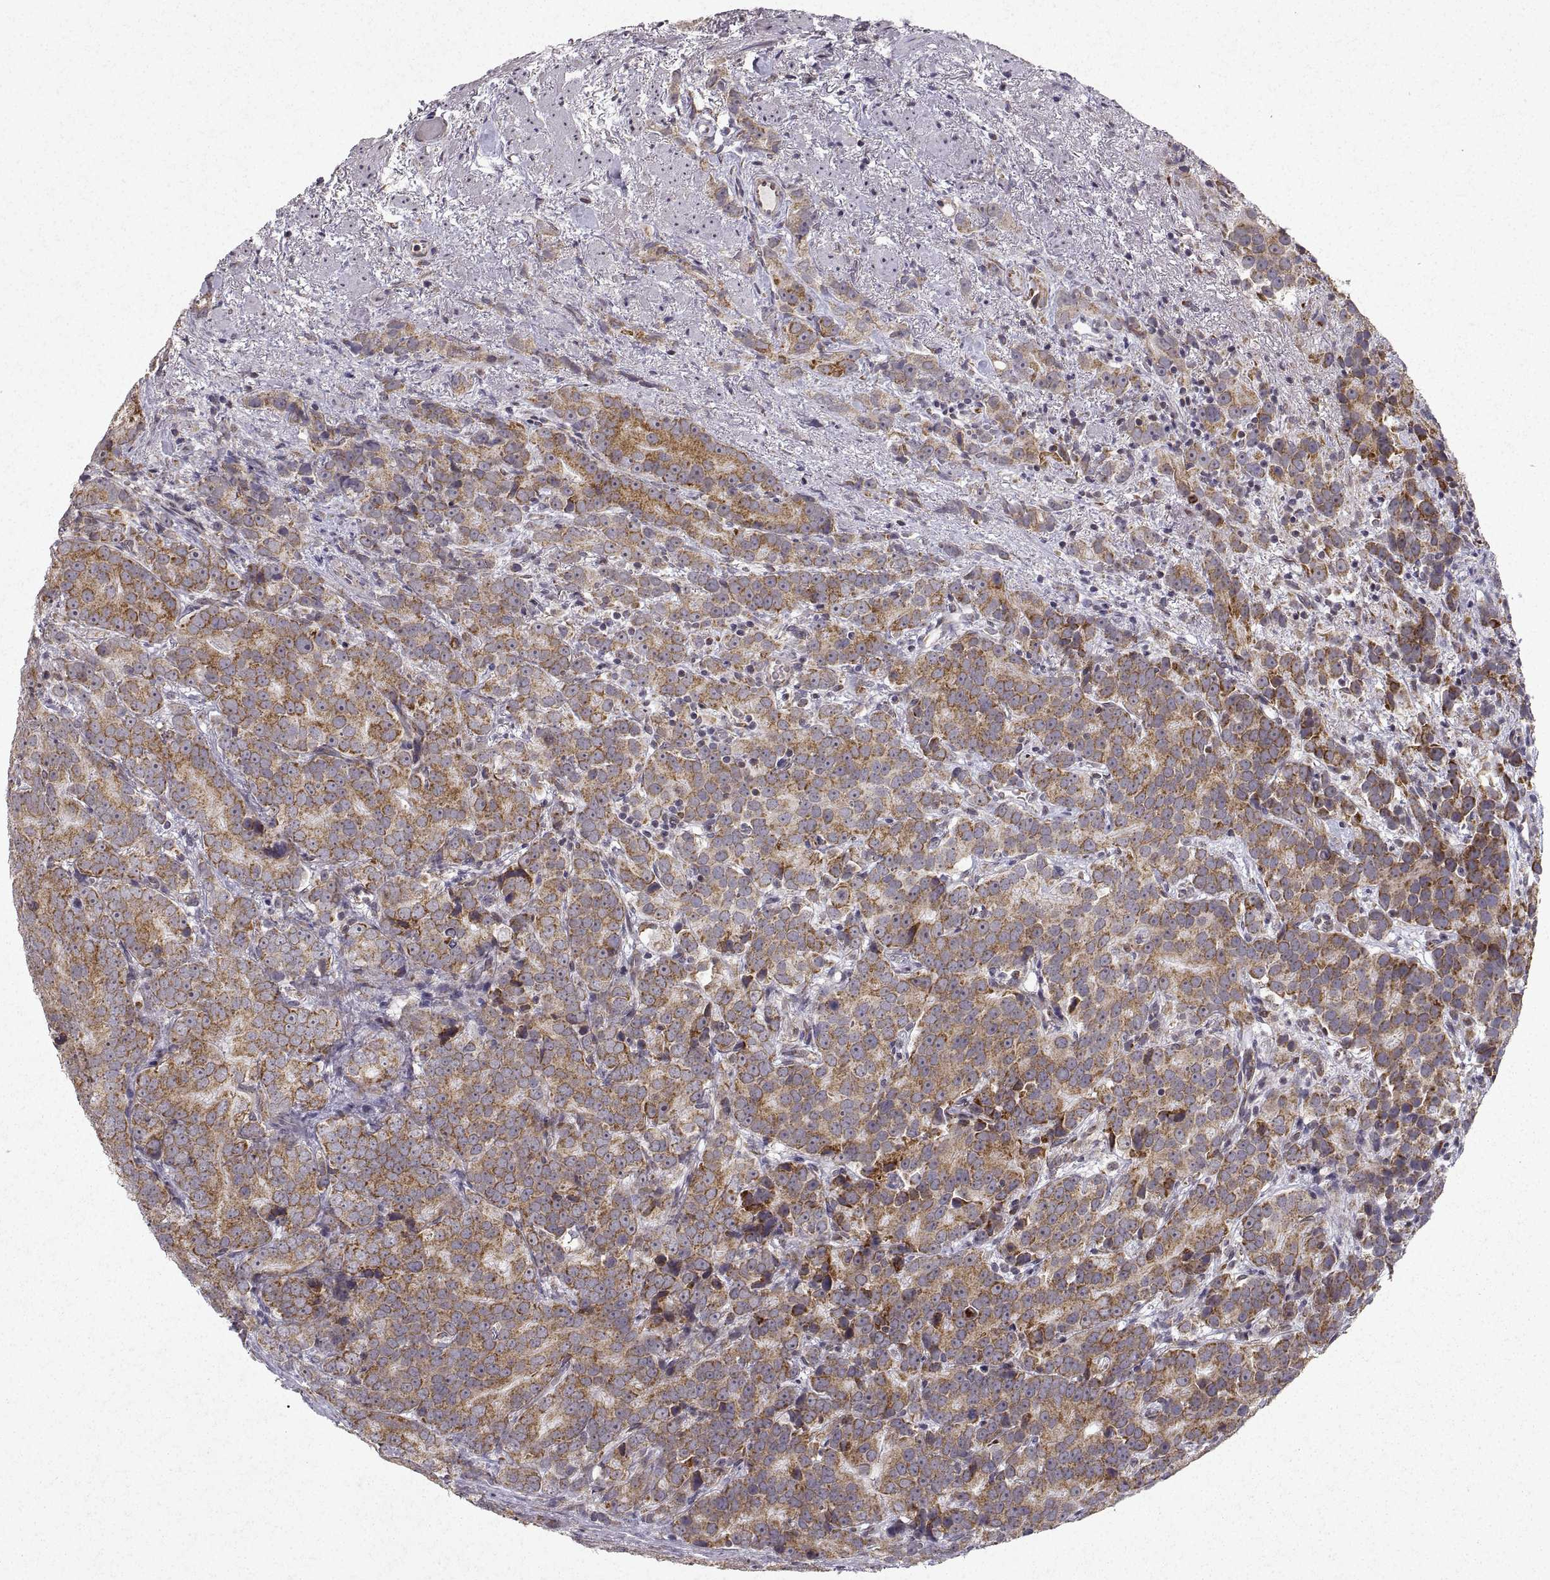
{"staining": {"intensity": "weak", "quantity": ">75%", "location": "cytoplasmic/membranous"}, "tissue": "prostate cancer", "cell_type": "Tumor cells", "image_type": "cancer", "snomed": [{"axis": "morphology", "description": "Adenocarcinoma, High grade"}, {"axis": "topography", "description": "Prostate"}], "caption": "High-power microscopy captured an immunohistochemistry (IHC) histopathology image of prostate cancer, revealing weak cytoplasmic/membranous staining in about >75% of tumor cells.", "gene": "MANBAL", "patient": {"sex": "male", "age": 90}}